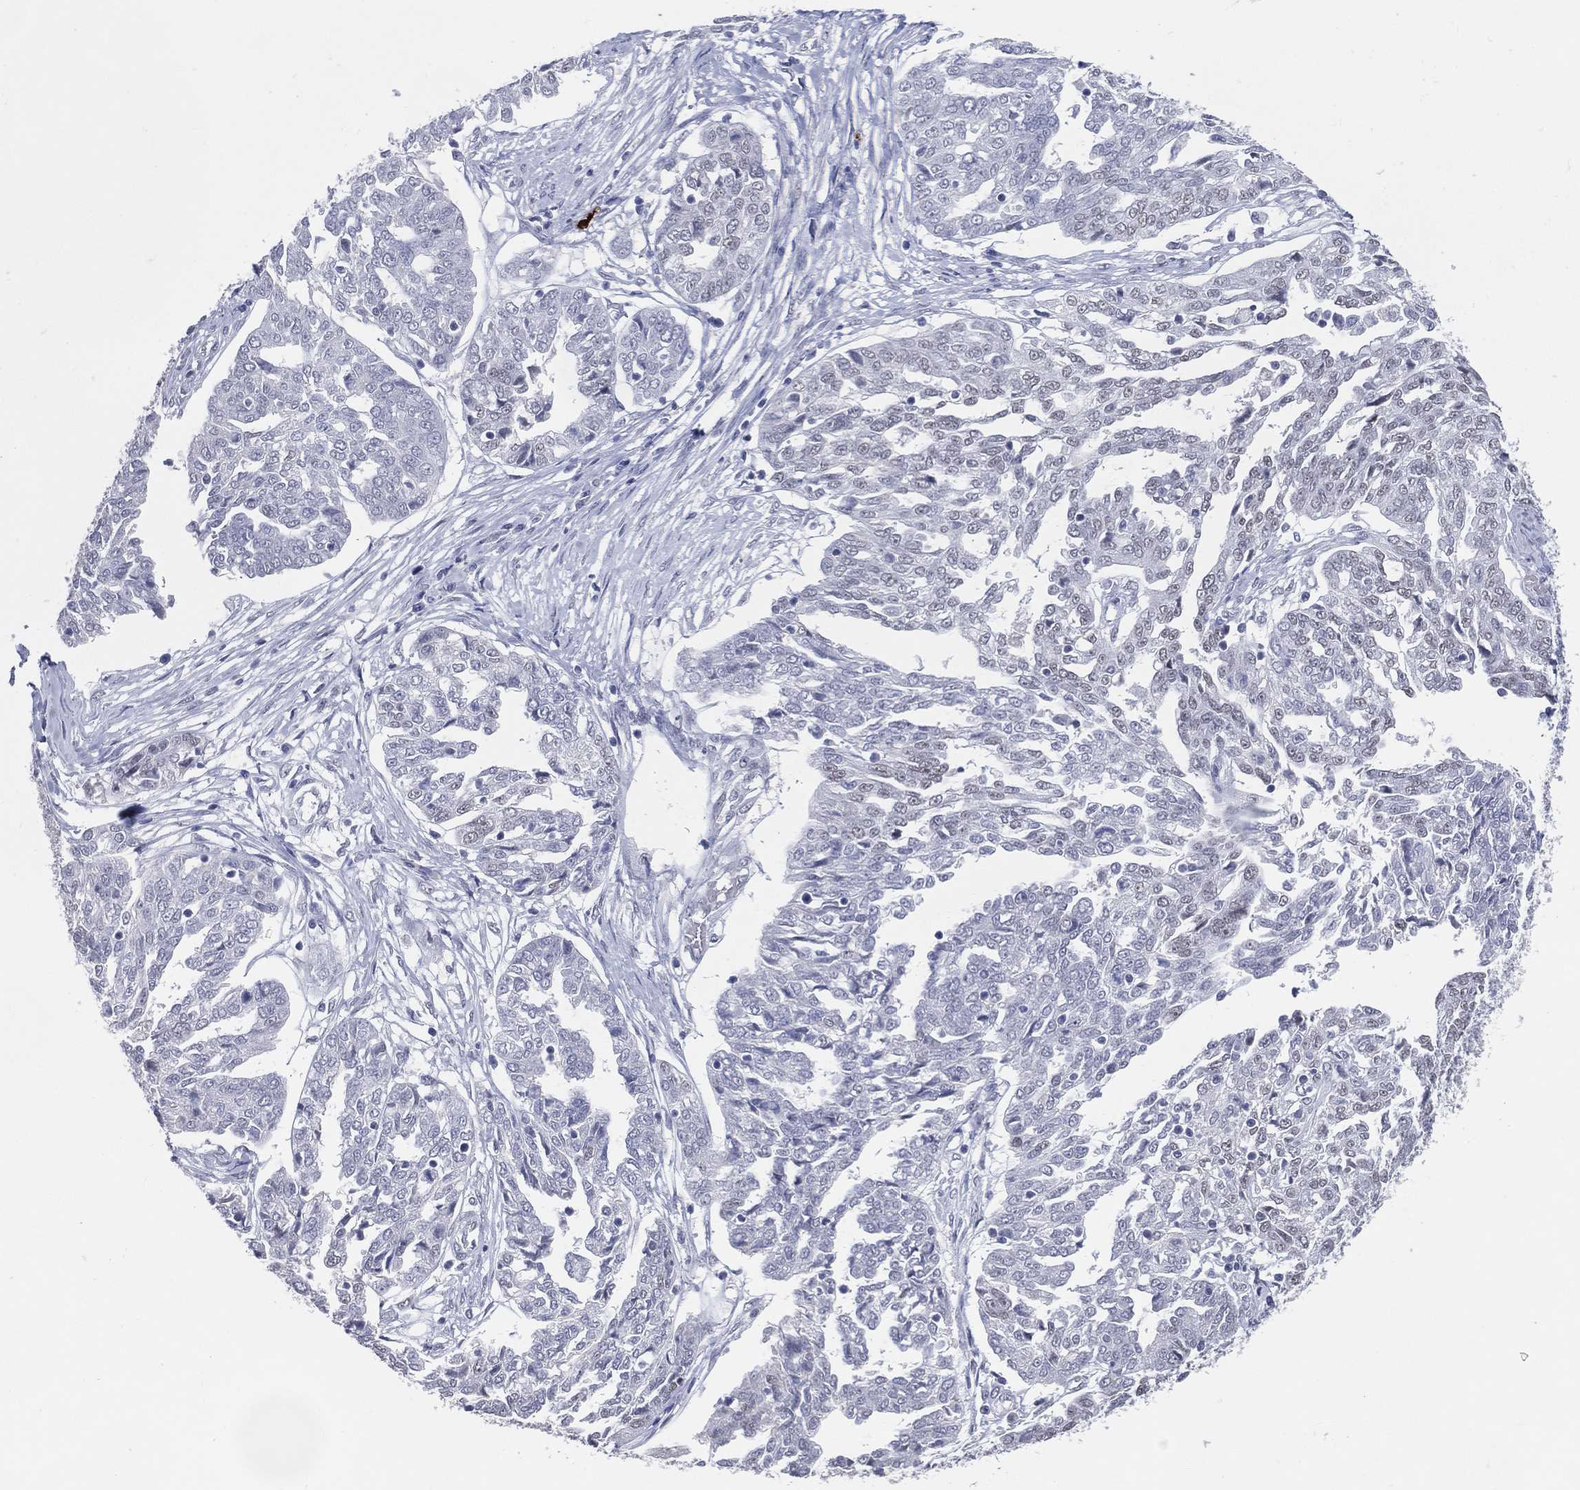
{"staining": {"intensity": "negative", "quantity": "none", "location": "none"}, "tissue": "ovarian cancer", "cell_type": "Tumor cells", "image_type": "cancer", "snomed": [{"axis": "morphology", "description": "Cystadenocarcinoma, serous, NOS"}, {"axis": "topography", "description": "Ovary"}], "caption": "An image of ovarian serous cystadenocarcinoma stained for a protein demonstrates no brown staining in tumor cells.", "gene": "CFAP58", "patient": {"sex": "female", "age": 67}}